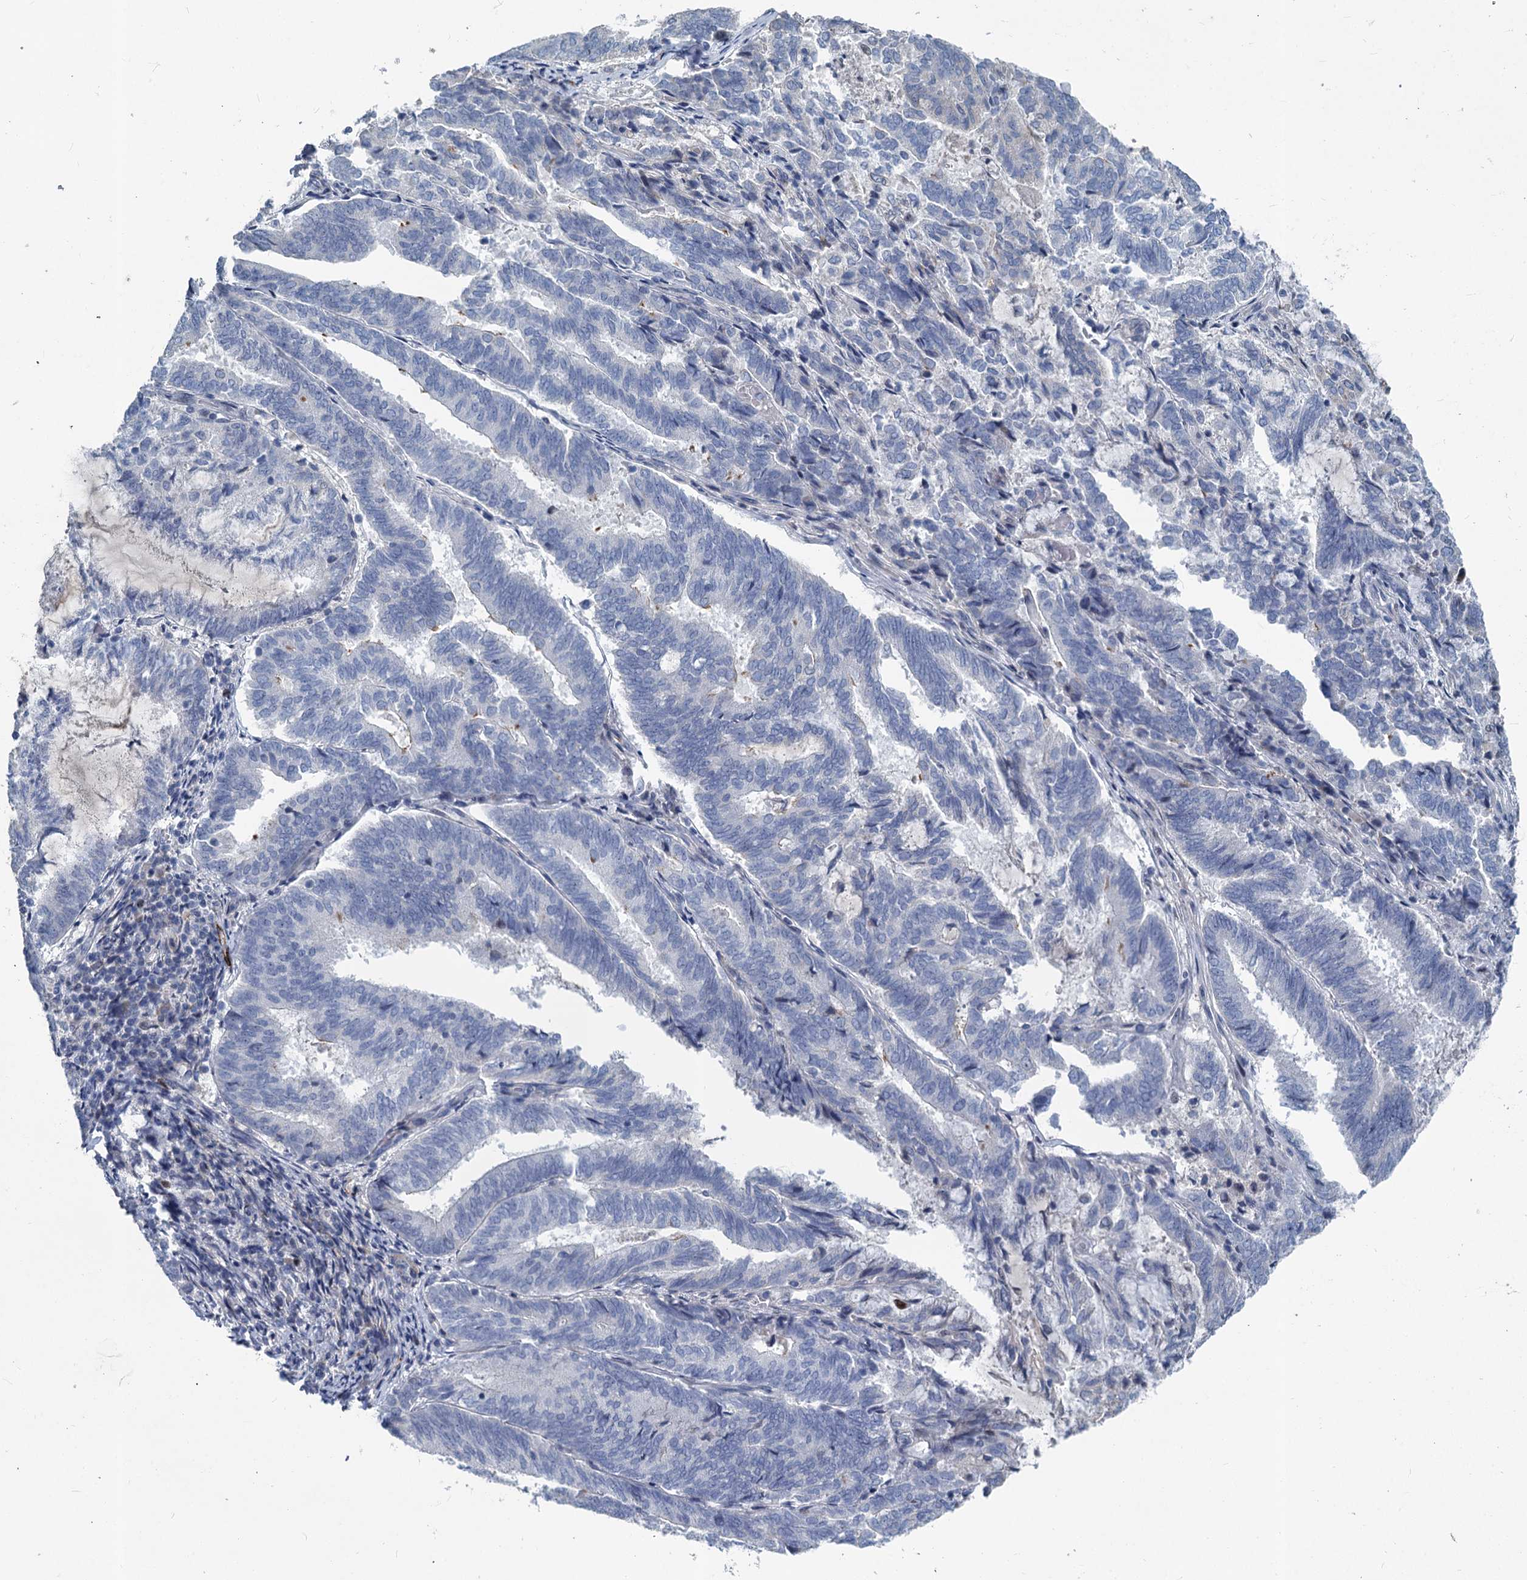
{"staining": {"intensity": "negative", "quantity": "none", "location": "none"}, "tissue": "endometrial cancer", "cell_type": "Tumor cells", "image_type": "cancer", "snomed": [{"axis": "morphology", "description": "Adenocarcinoma, NOS"}, {"axis": "topography", "description": "Endometrium"}], "caption": "Tumor cells show no significant protein staining in endometrial adenocarcinoma.", "gene": "ASXL3", "patient": {"sex": "female", "age": 80}}